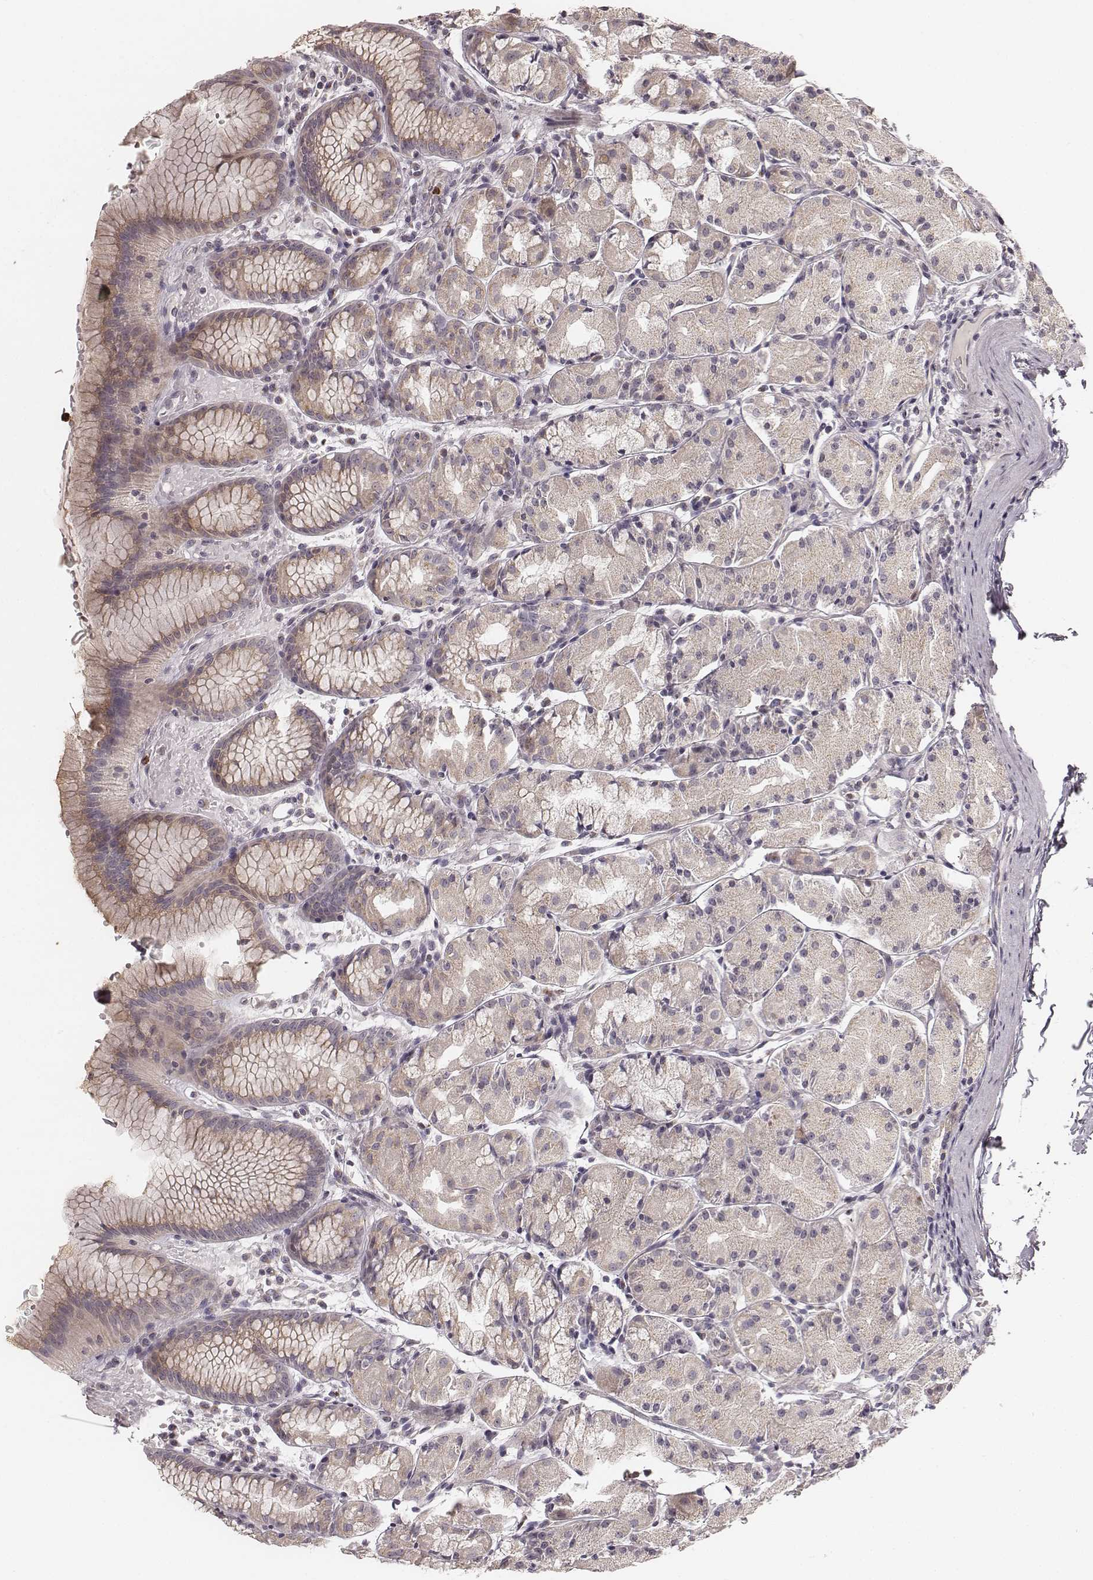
{"staining": {"intensity": "weak", "quantity": "<25%", "location": "cytoplasmic/membranous"}, "tissue": "stomach", "cell_type": "Glandular cells", "image_type": "normal", "snomed": [{"axis": "morphology", "description": "Normal tissue, NOS"}, {"axis": "topography", "description": "Stomach, upper"}], "caption": "High magnification brightfield microscopy of benign stomach stained with DAB (3,3'-diaminobenzidine) (brown) and counterstained with hematoxylin (blue): glandular cells show no significant staining.", "gene": "ABCA7", "patient": {"sex": "male", "age": 47}}